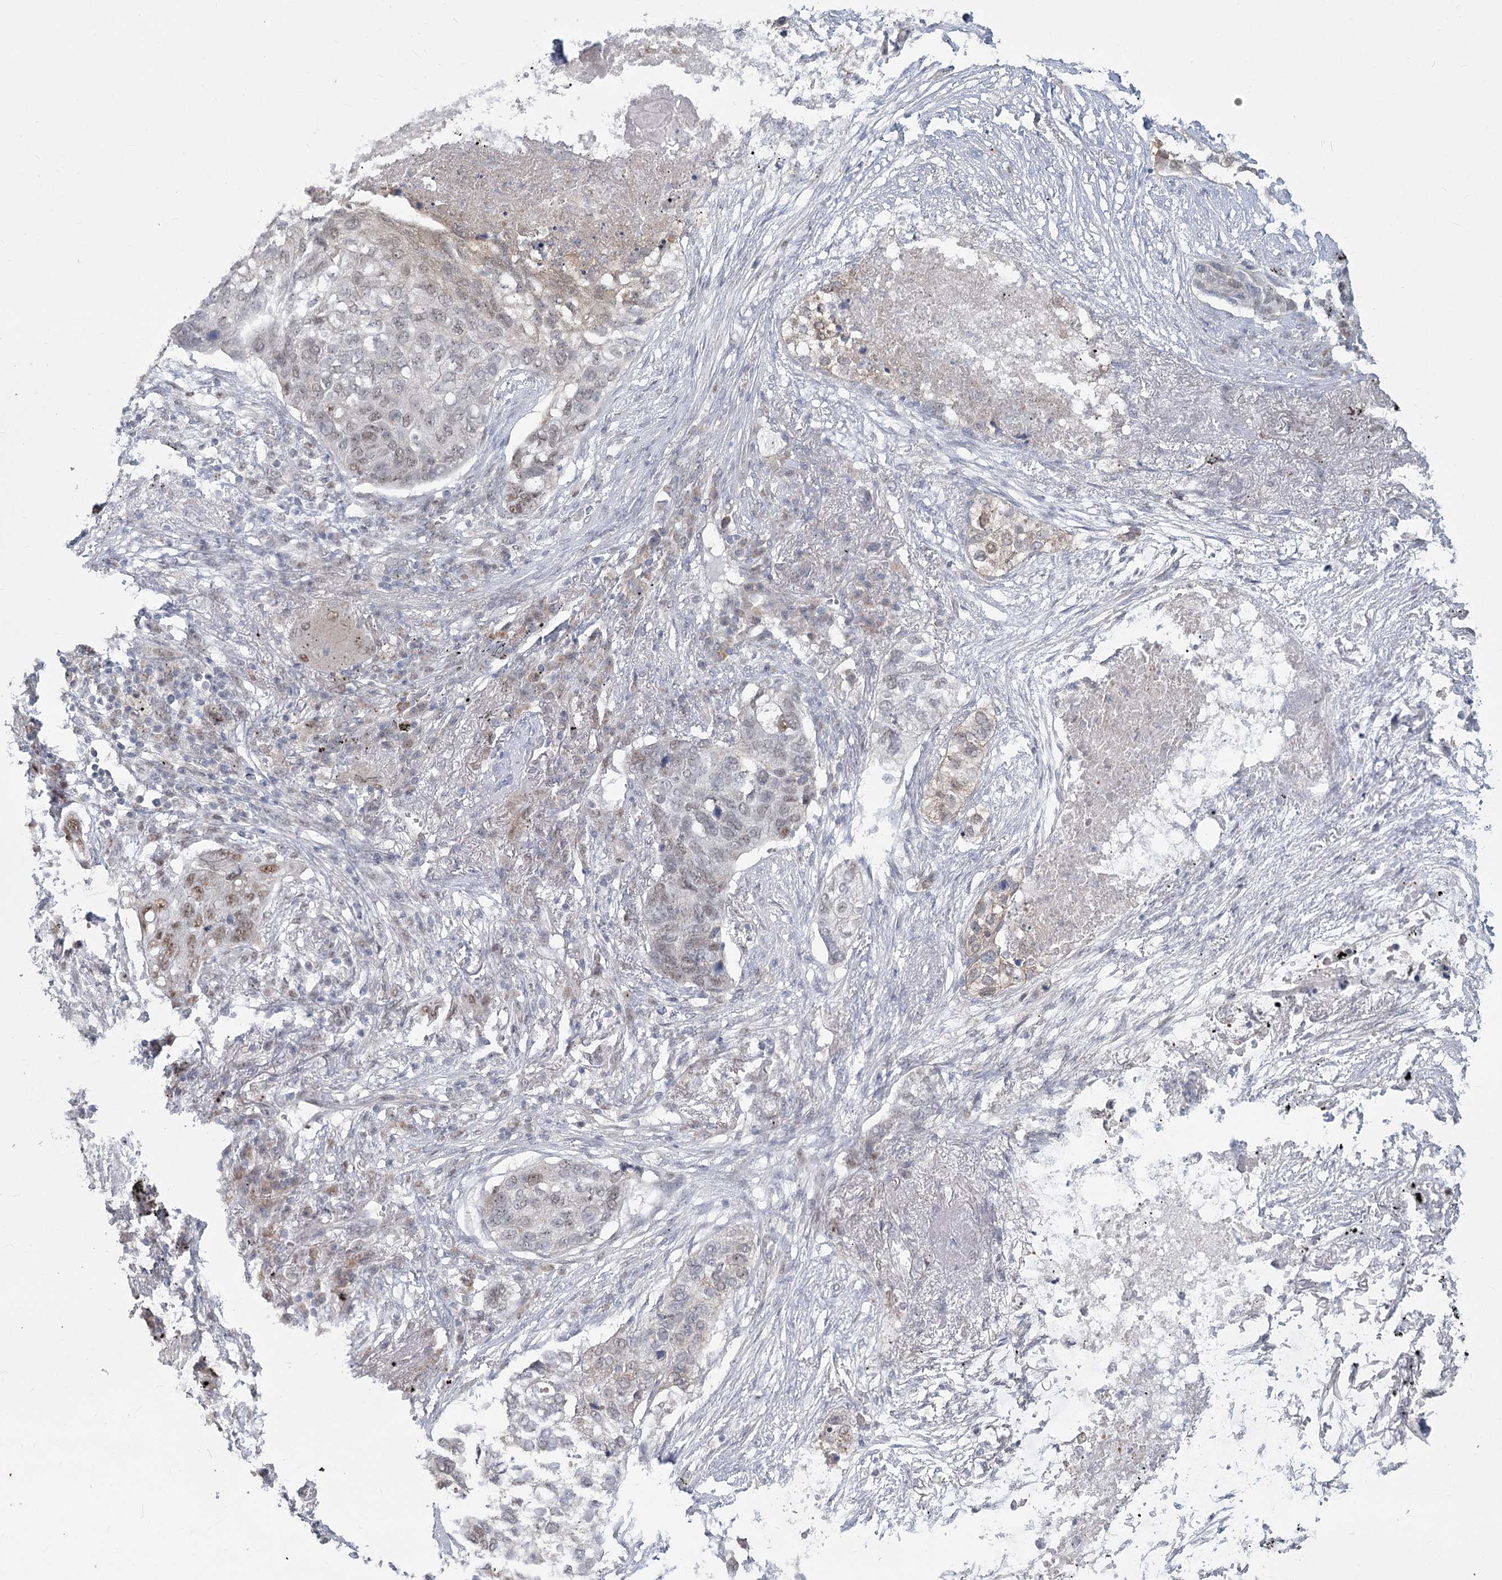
{"staining": {"intensity": "weak", "quantity": "<25%", "location": "nuclear"}, "tissue": "lung cancer", "cell_type": "Tumor cells", "image_type": "cancer", "snomed": [{"axis": "morphology", "description": "Squamous cell carcinoma, NOS"}, {"axis": "topography", "description": "Lung"}], "caption": "There is no significant staining in tumor cells of lung squamous cell carcinoma.", "gene": "MTG1", "patient": {"sex": "female", "age": 63}}